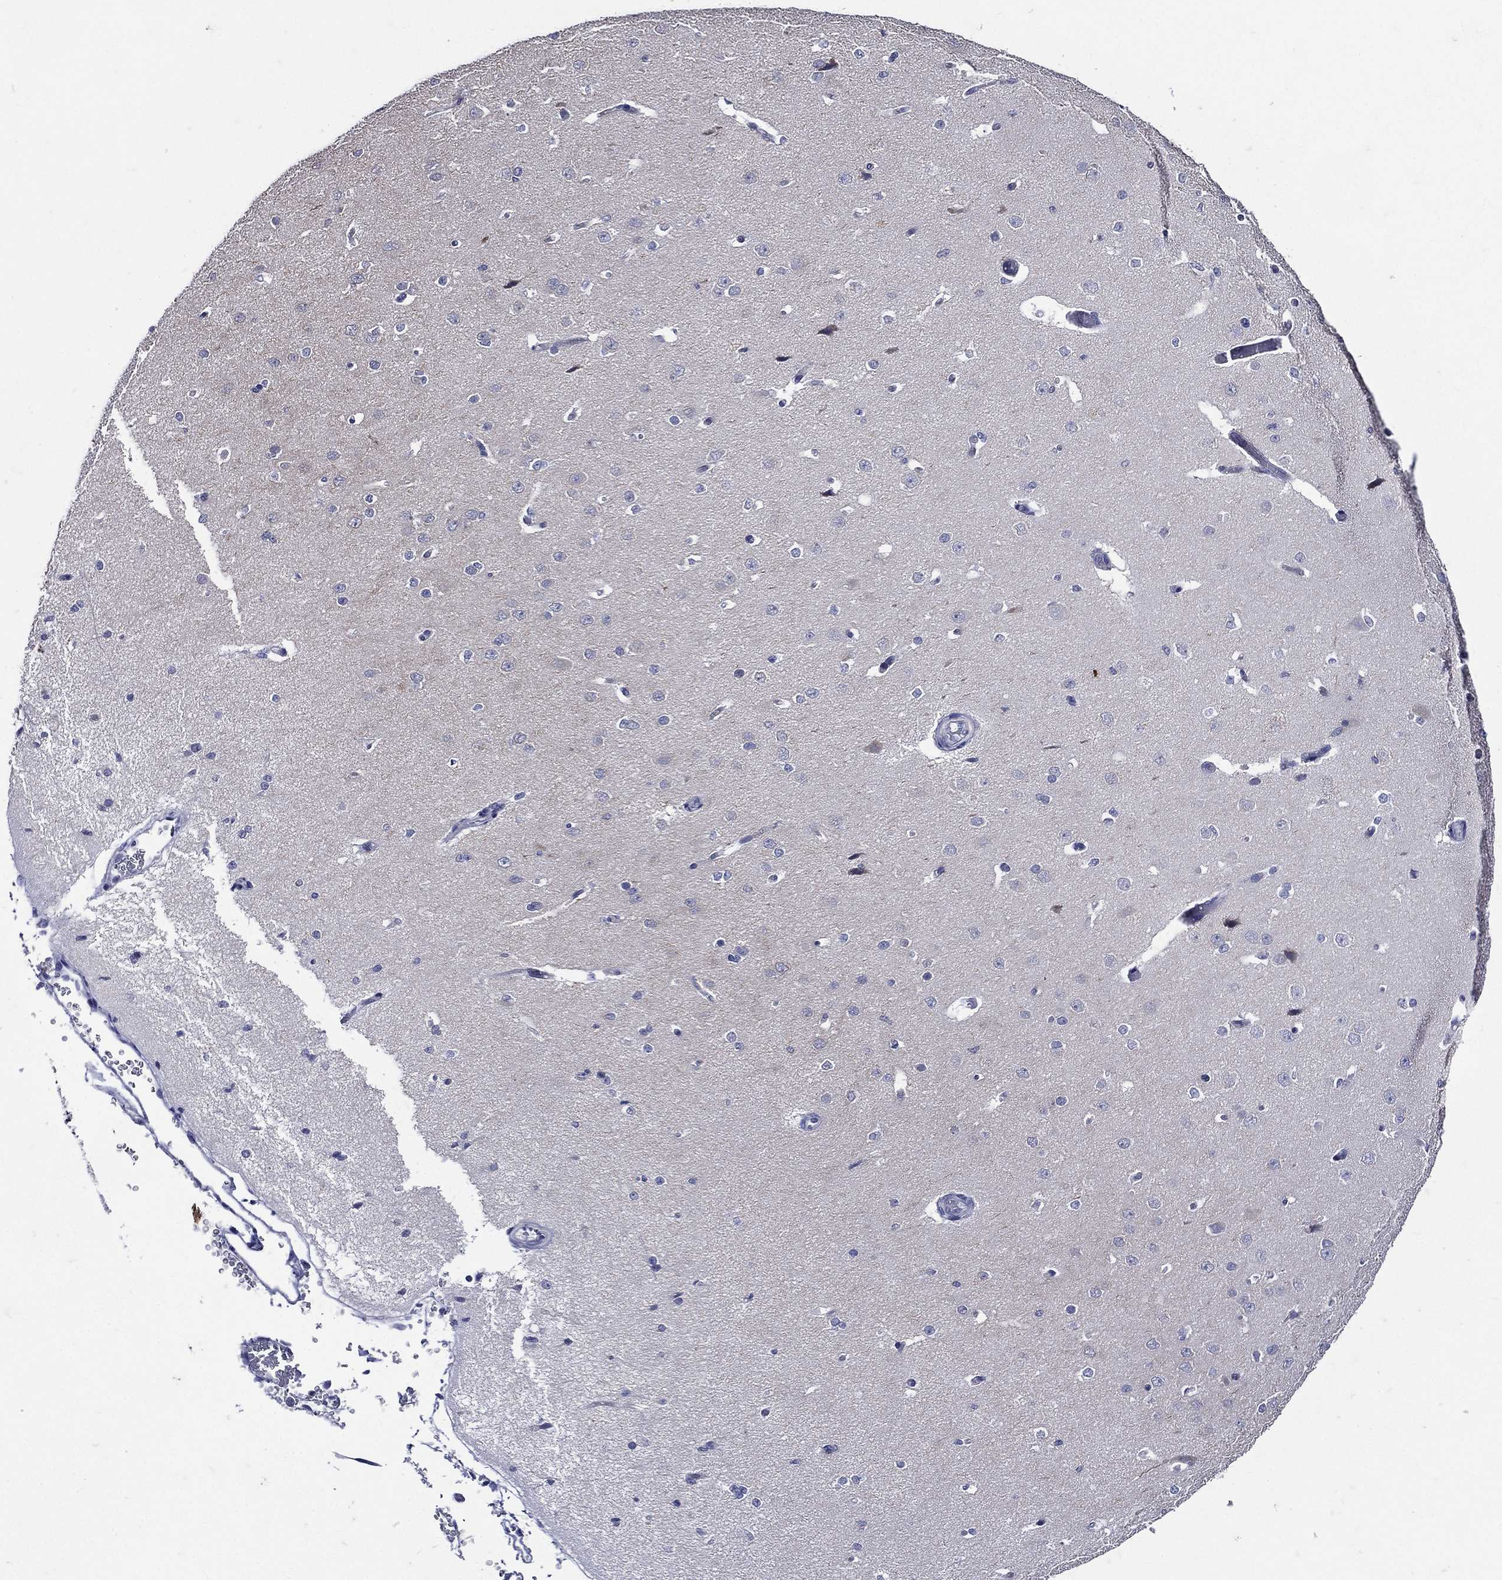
{"staining": {"intensity": "negative", "quantity": "none", "location": "none"}, "tissue": "cerebral cortex", "cell_type": "Endothelial cells", "image_type": "normal", "snomed": [{"axis": "morphology", "description": "Normal tissue, NOS"}, {"axis": "morphology", "description": "Inflammation, NOS"}, {"axis": "topography", "description": "Cerebral cortex"}], "caption": "This is an immunohistochemistry (IHC) photomicrograph of normal human cerebral cortex. There is no staining in endothelial cells.", "gene": "TGM1", "patient": {"sex": "male", "age": 6}}